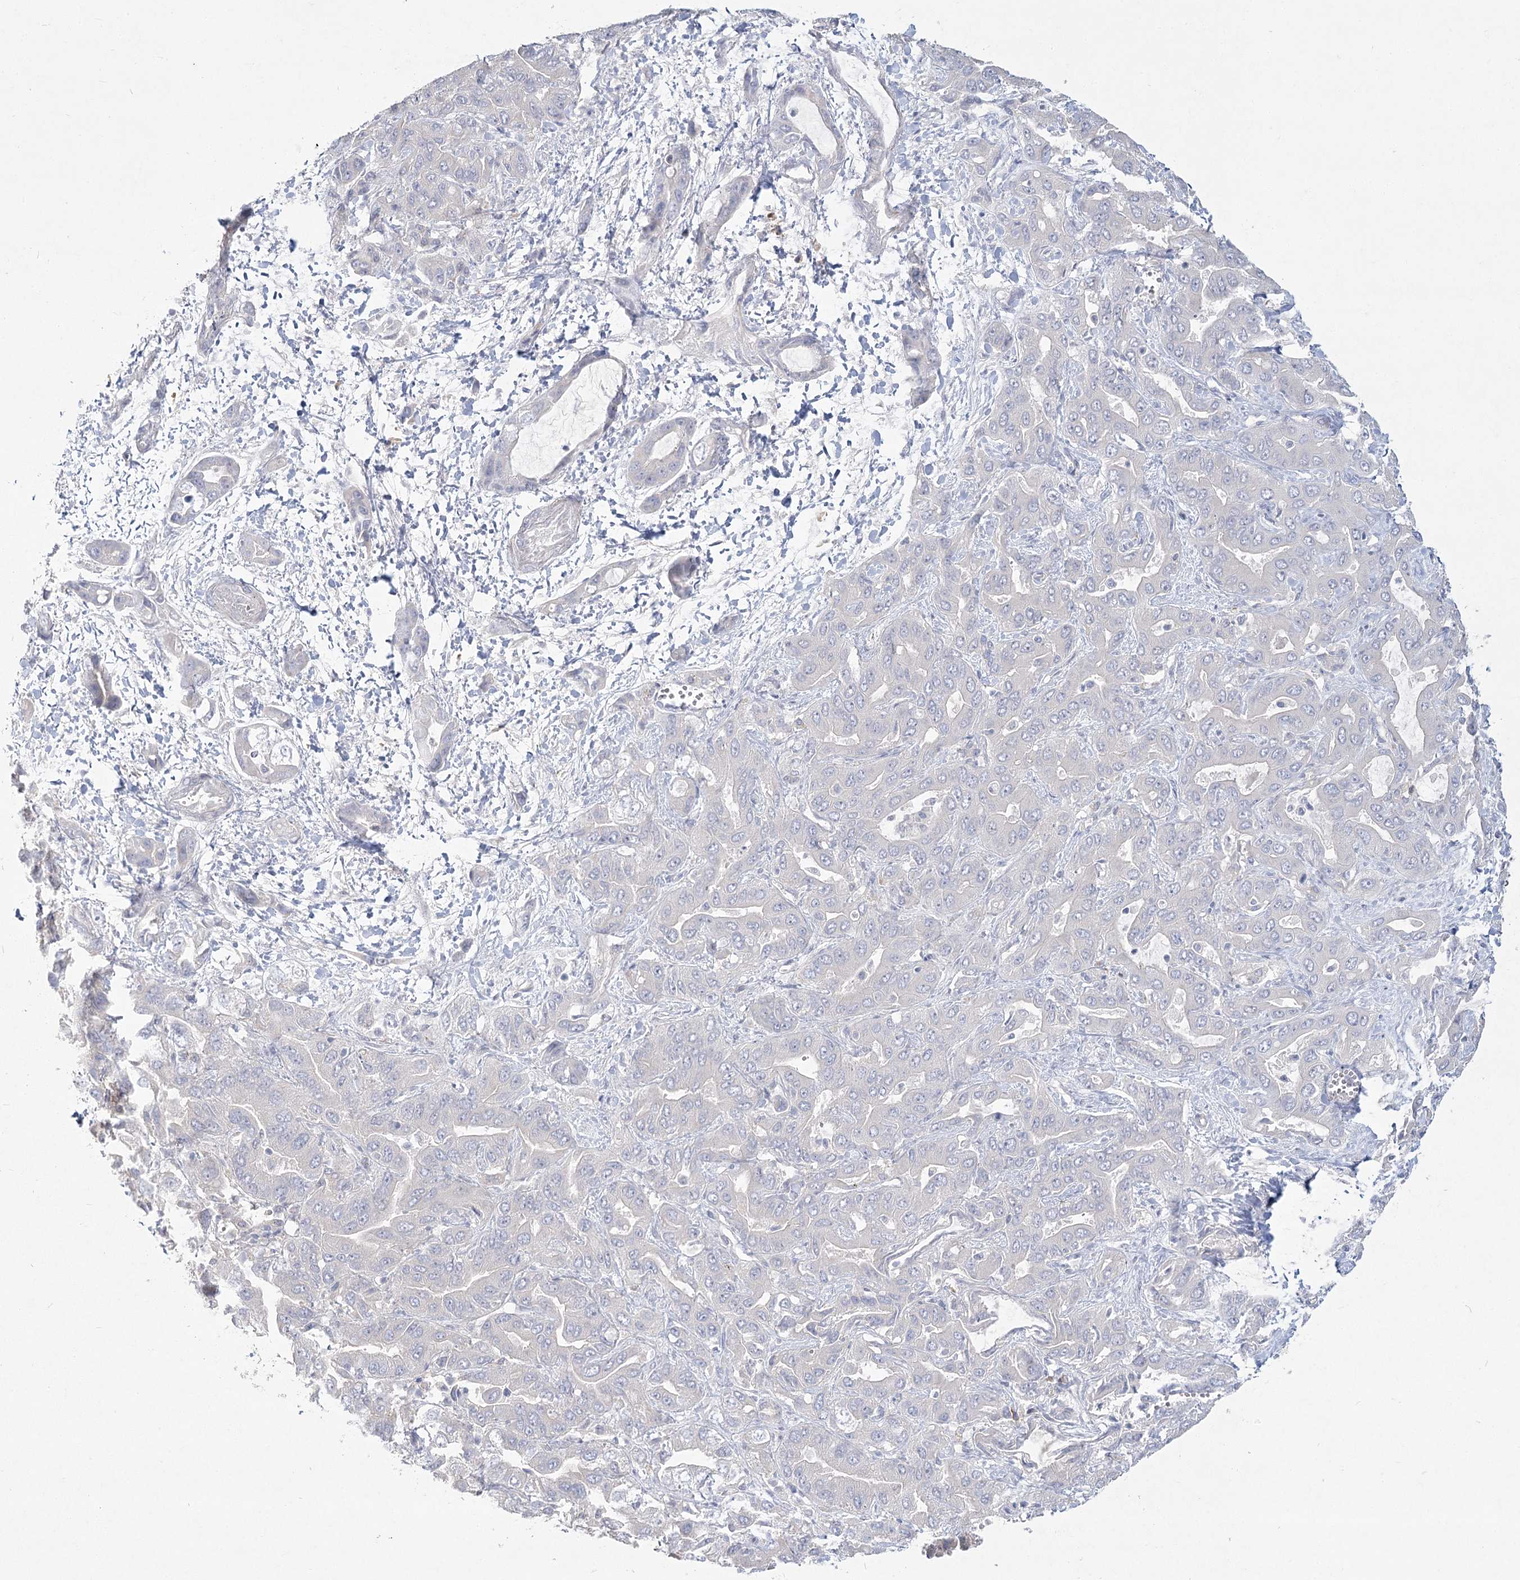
{"staining": {"intensity": "negative", "quantity": "none", "location": "none"}, "tissue": "liver cancer", "cell_type": "Tumor cells", "image_type": "cancer", "snomed": [{"axis": "morphology", "description": "Cholangiocarcinoma"}, {"axis": "topography", "description": "Liver"}], "caption": "Liver cancer was stained to show a protein in brown. There is no significant staining in tumor cells.", "gene": "CAMTA1", "patient": {"sex": "female", "age": 52}}